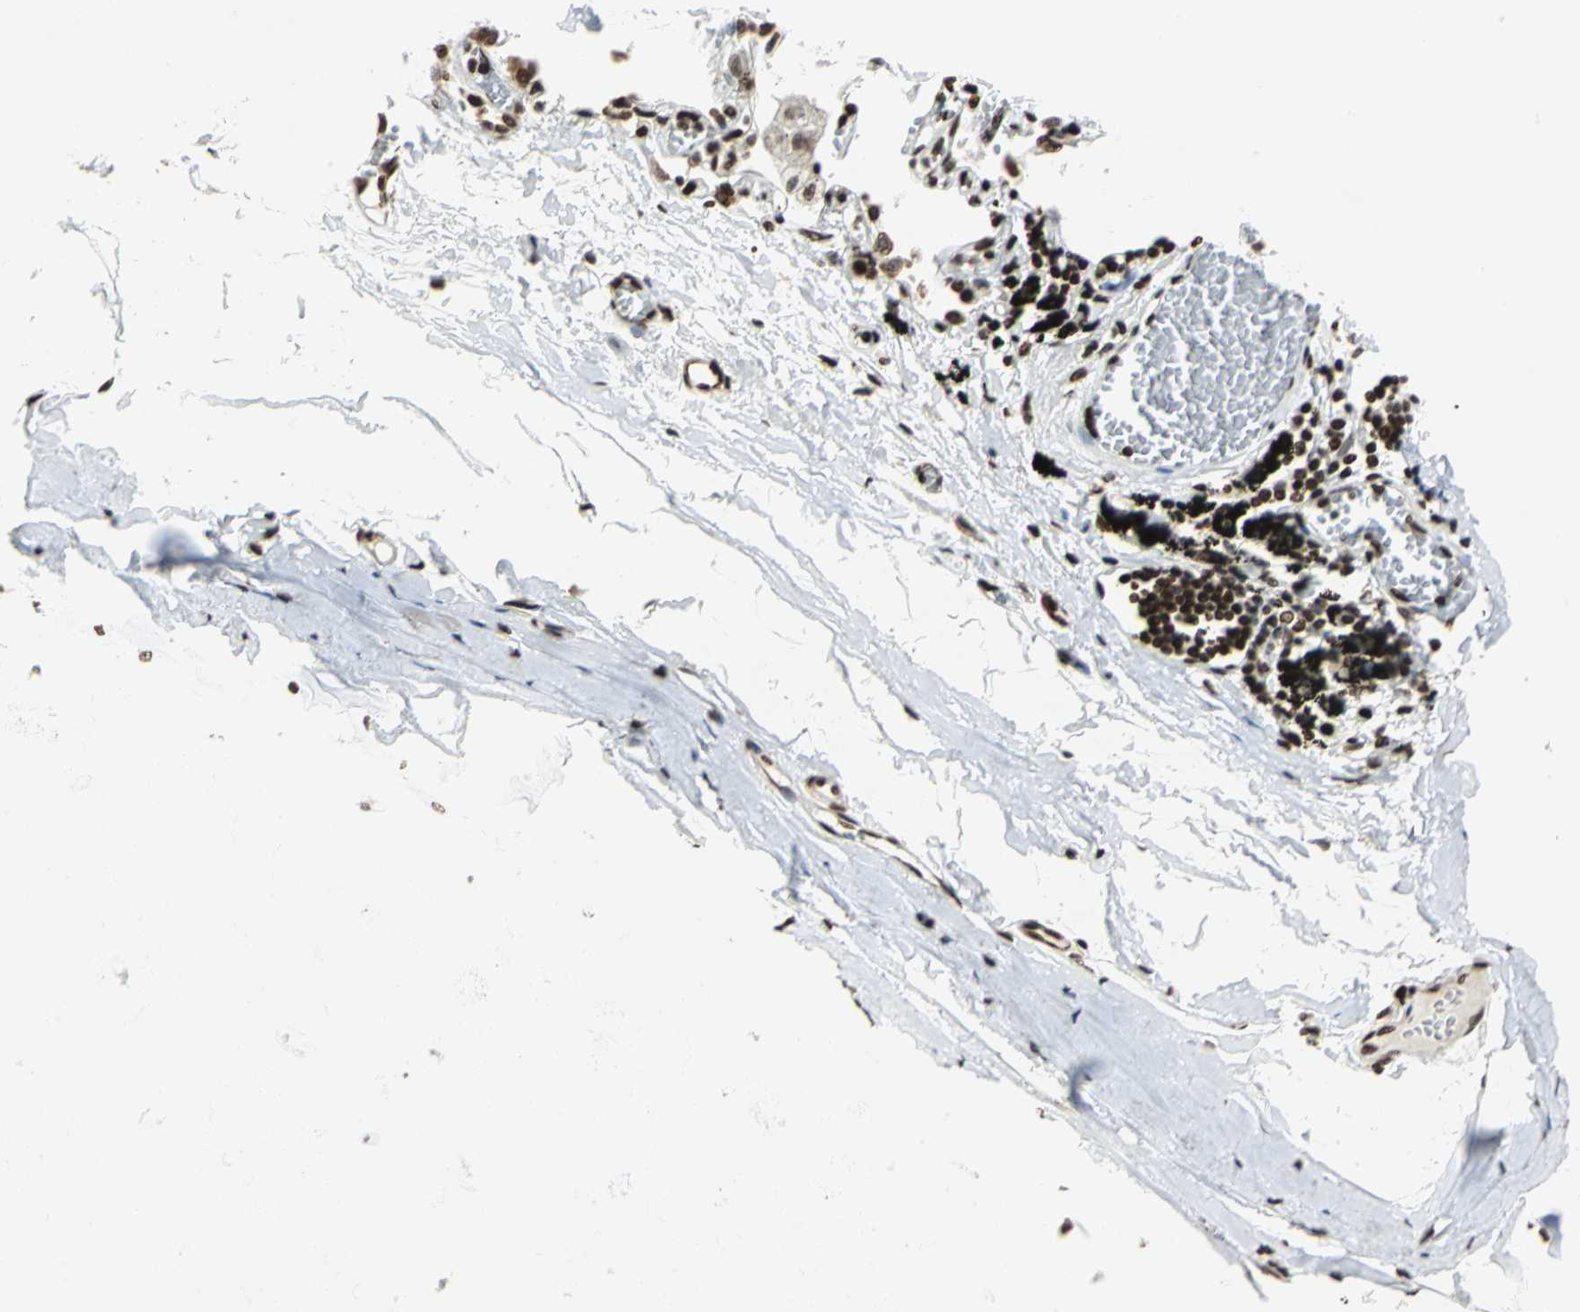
{"staining": {"intensity": "strong", "quantity": ">75%", "location": "nuclear"}, "tissue": "bronchus", "cell_type": "Respiratory epithelial cells", "image_type": "normal", "snomed": [{"axis": "morphology", "description": "Normal tissue, NOS"}, {"axis": "topography", "description": "Bronchus"}, {"axis": "topography", "description": "Lung"}], "caption": "Immunohistochemical staining of normal human bronchus displays >75% levels of strong nuclear protein positivity in about >75% of respiratory epithelial cells.", "gene": "HMGB1", "patient": {"sex": "female", "age": 56}}